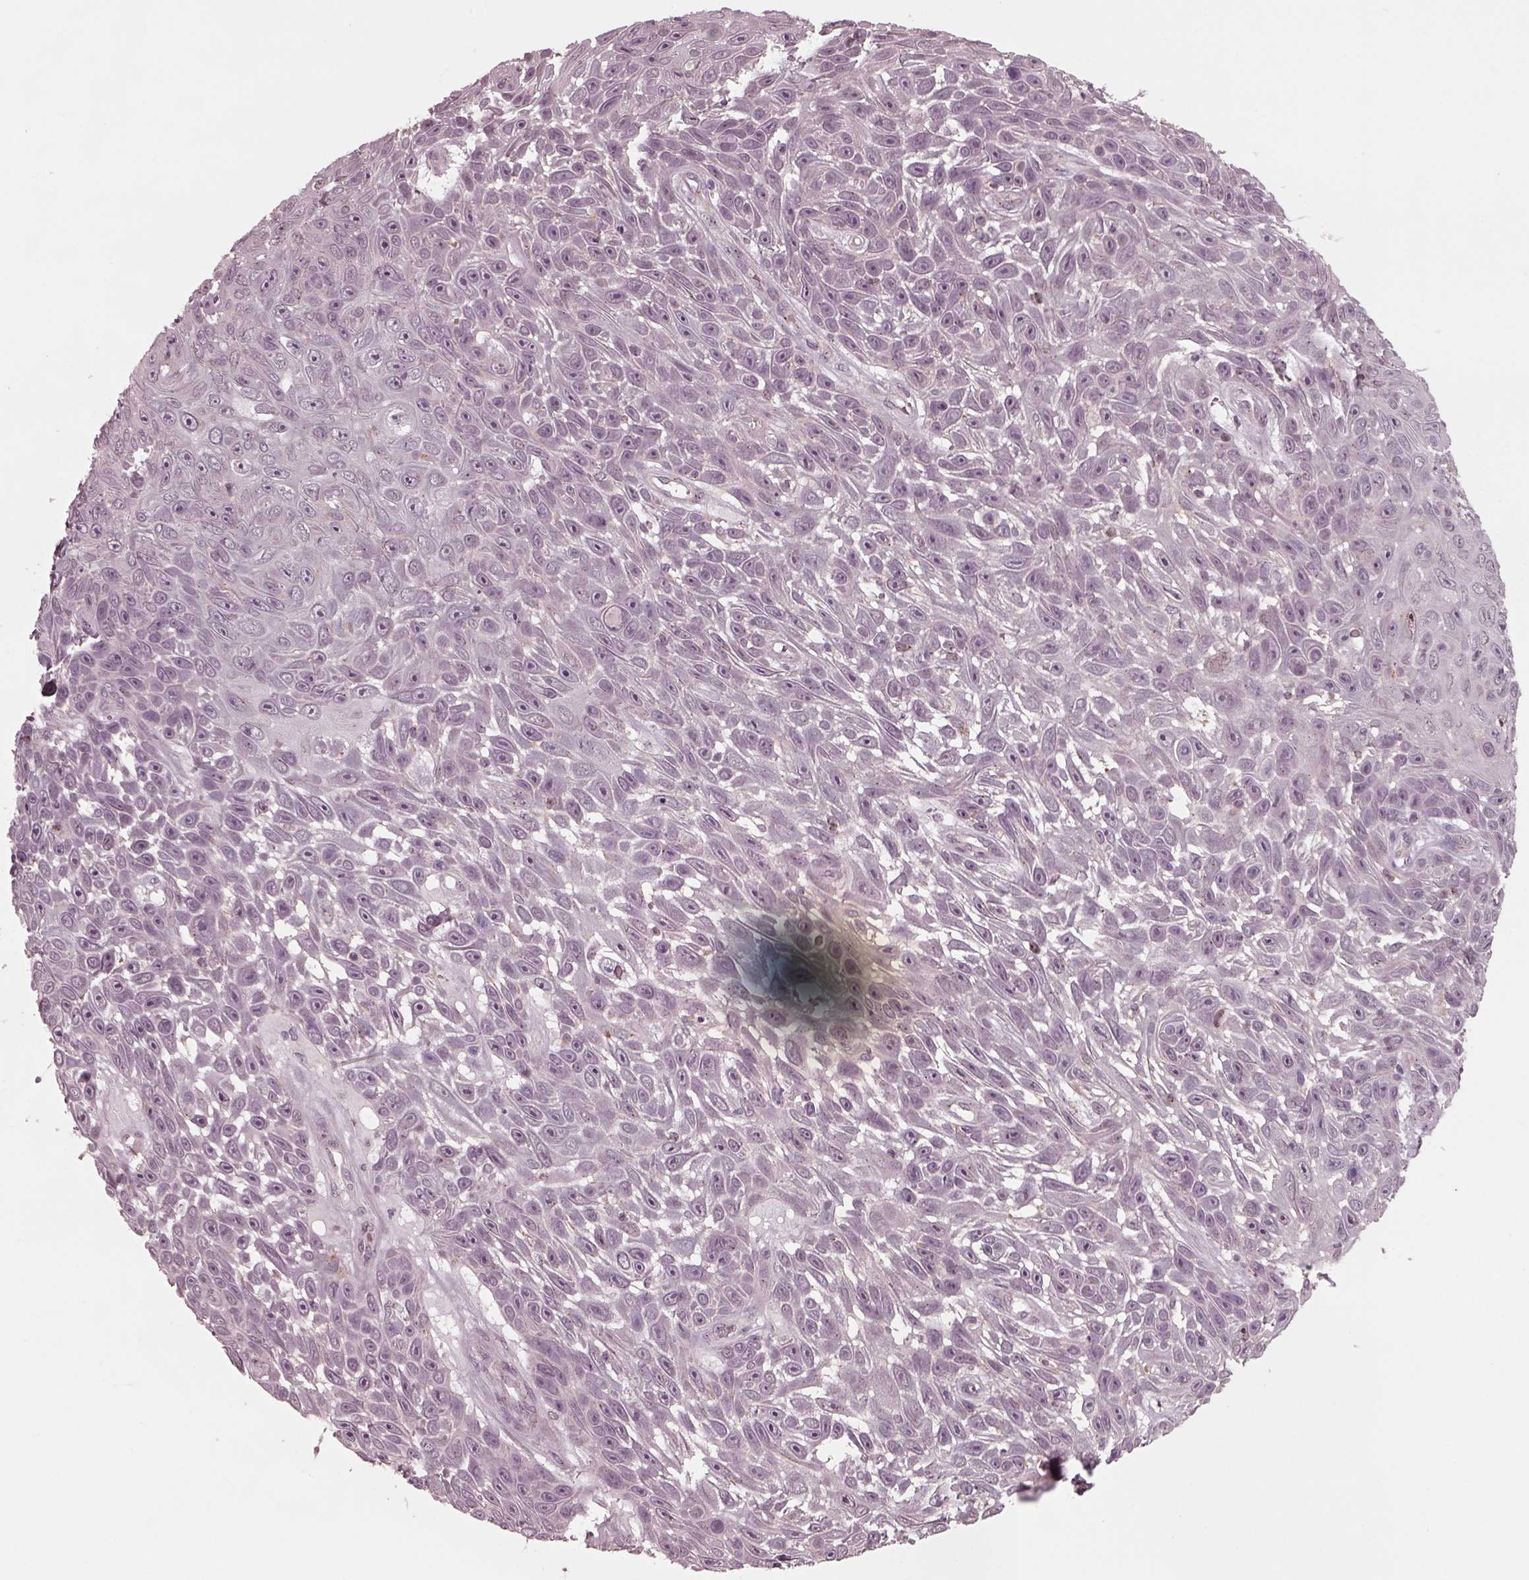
{"staining": {"intensity": "negative", "quantity": "none", "location": "none"}, "tissue": "skin cancer", "cell_type": "Tumor cells", "image_type": "cancer", "snomed": [{"axis": "morphology", "description": "Squamous cell carcinoma, NOS"}, {"axis": "topography", "description": "Skin"}], "caption": "This is a image of IHC staining of skin squamous cell carcinoma, which shows no expression in tumor cells.", "gene": "SAXO1", "patient": {"sex": "male", "age": 82}}